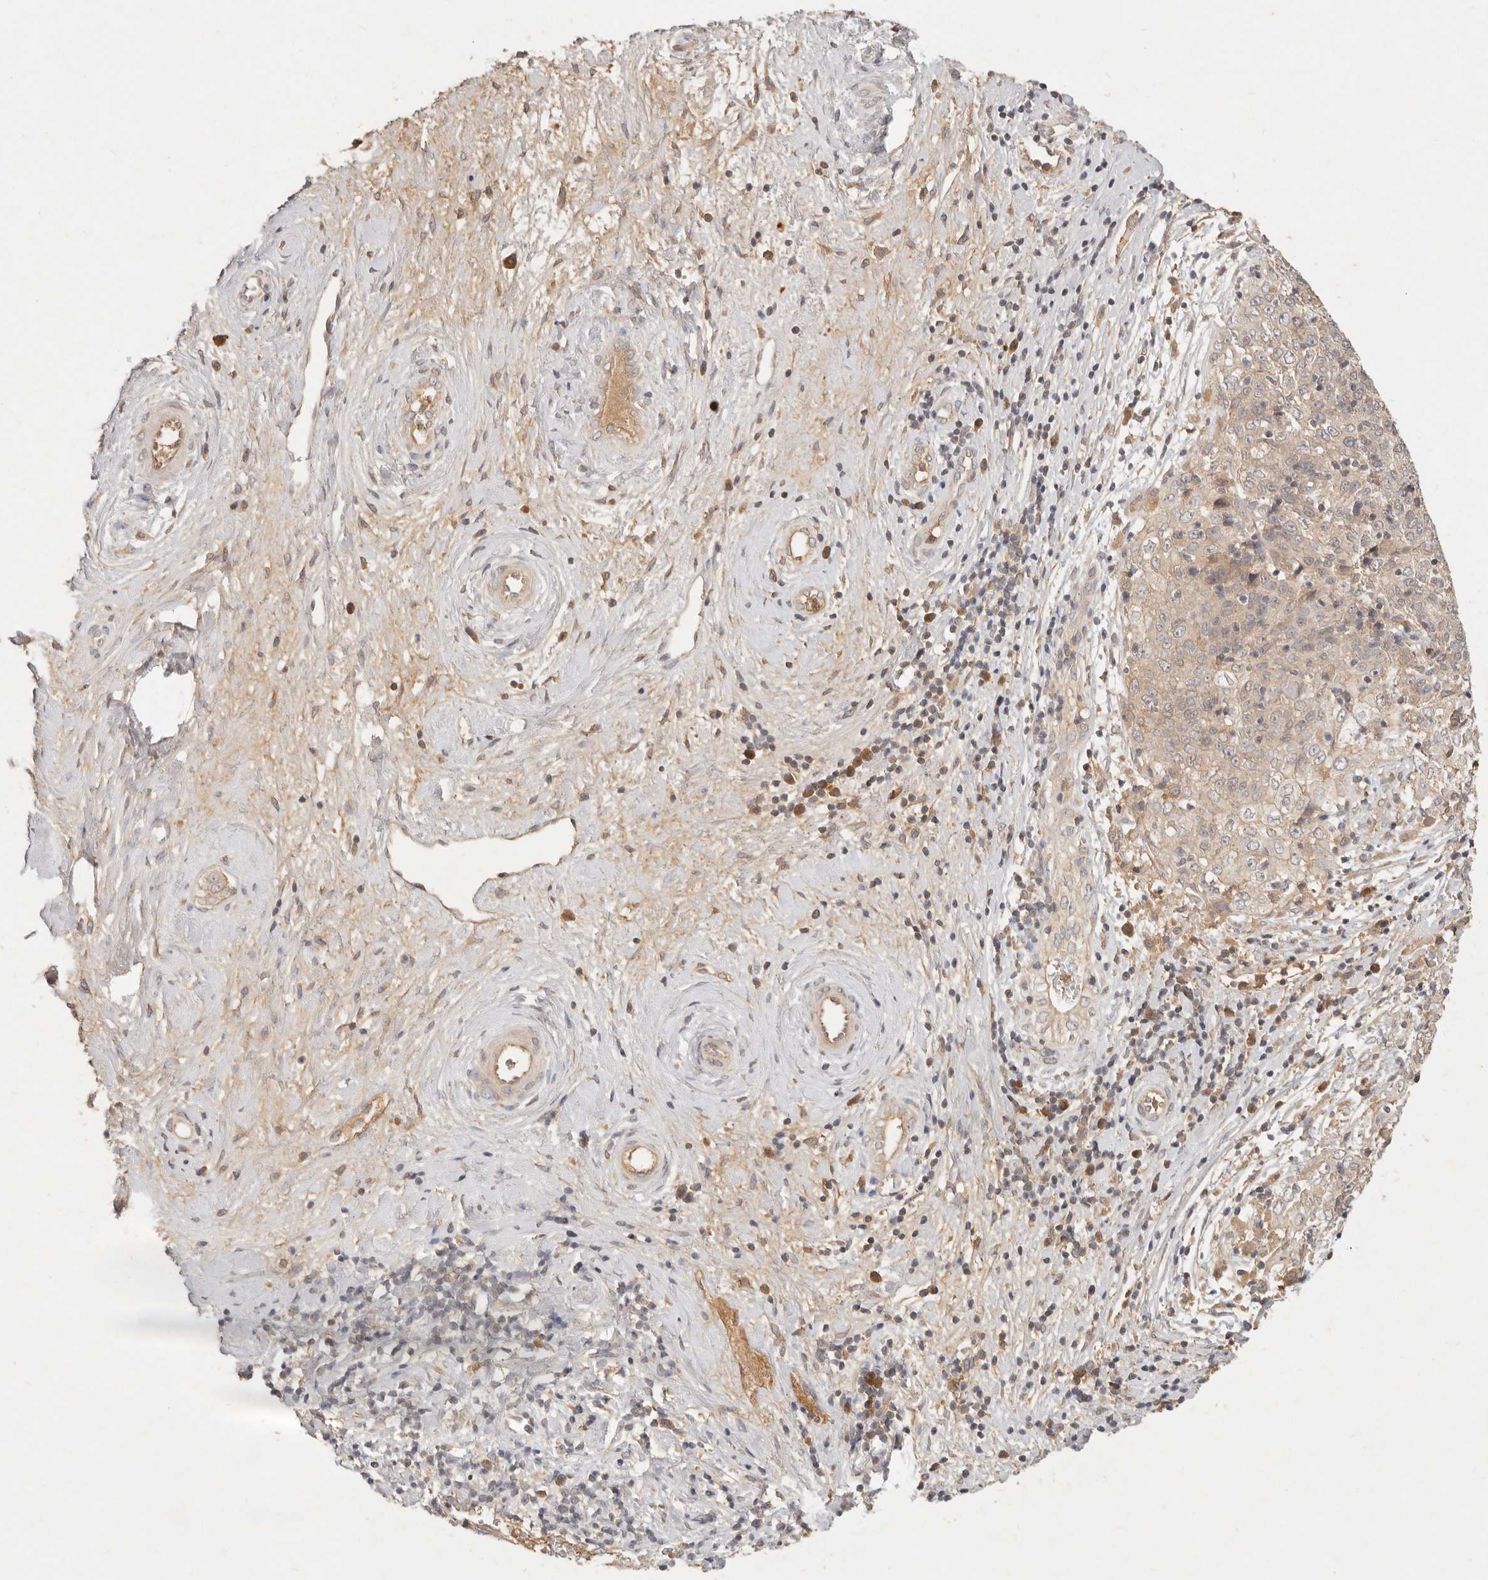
{"staining": {"intensity": "weak", "quantity": "<25%", "location": "cytoplasmic/membranous"}, "tissue": "cervical cancer", "cell_type": "Tumor cells", "image_type": "cancer", "snomed": [{"axis": "morphology", "description": "Squamous cell carcinoma, NOS"}, {"axis": "topography", "description": "Cervix"}], "caption": "This is an IHC micrograph of cervical cancer. There is no positivity in tumor cells.", "gene": "FREM2", "patient": {"sex": "female", "age": 48}}